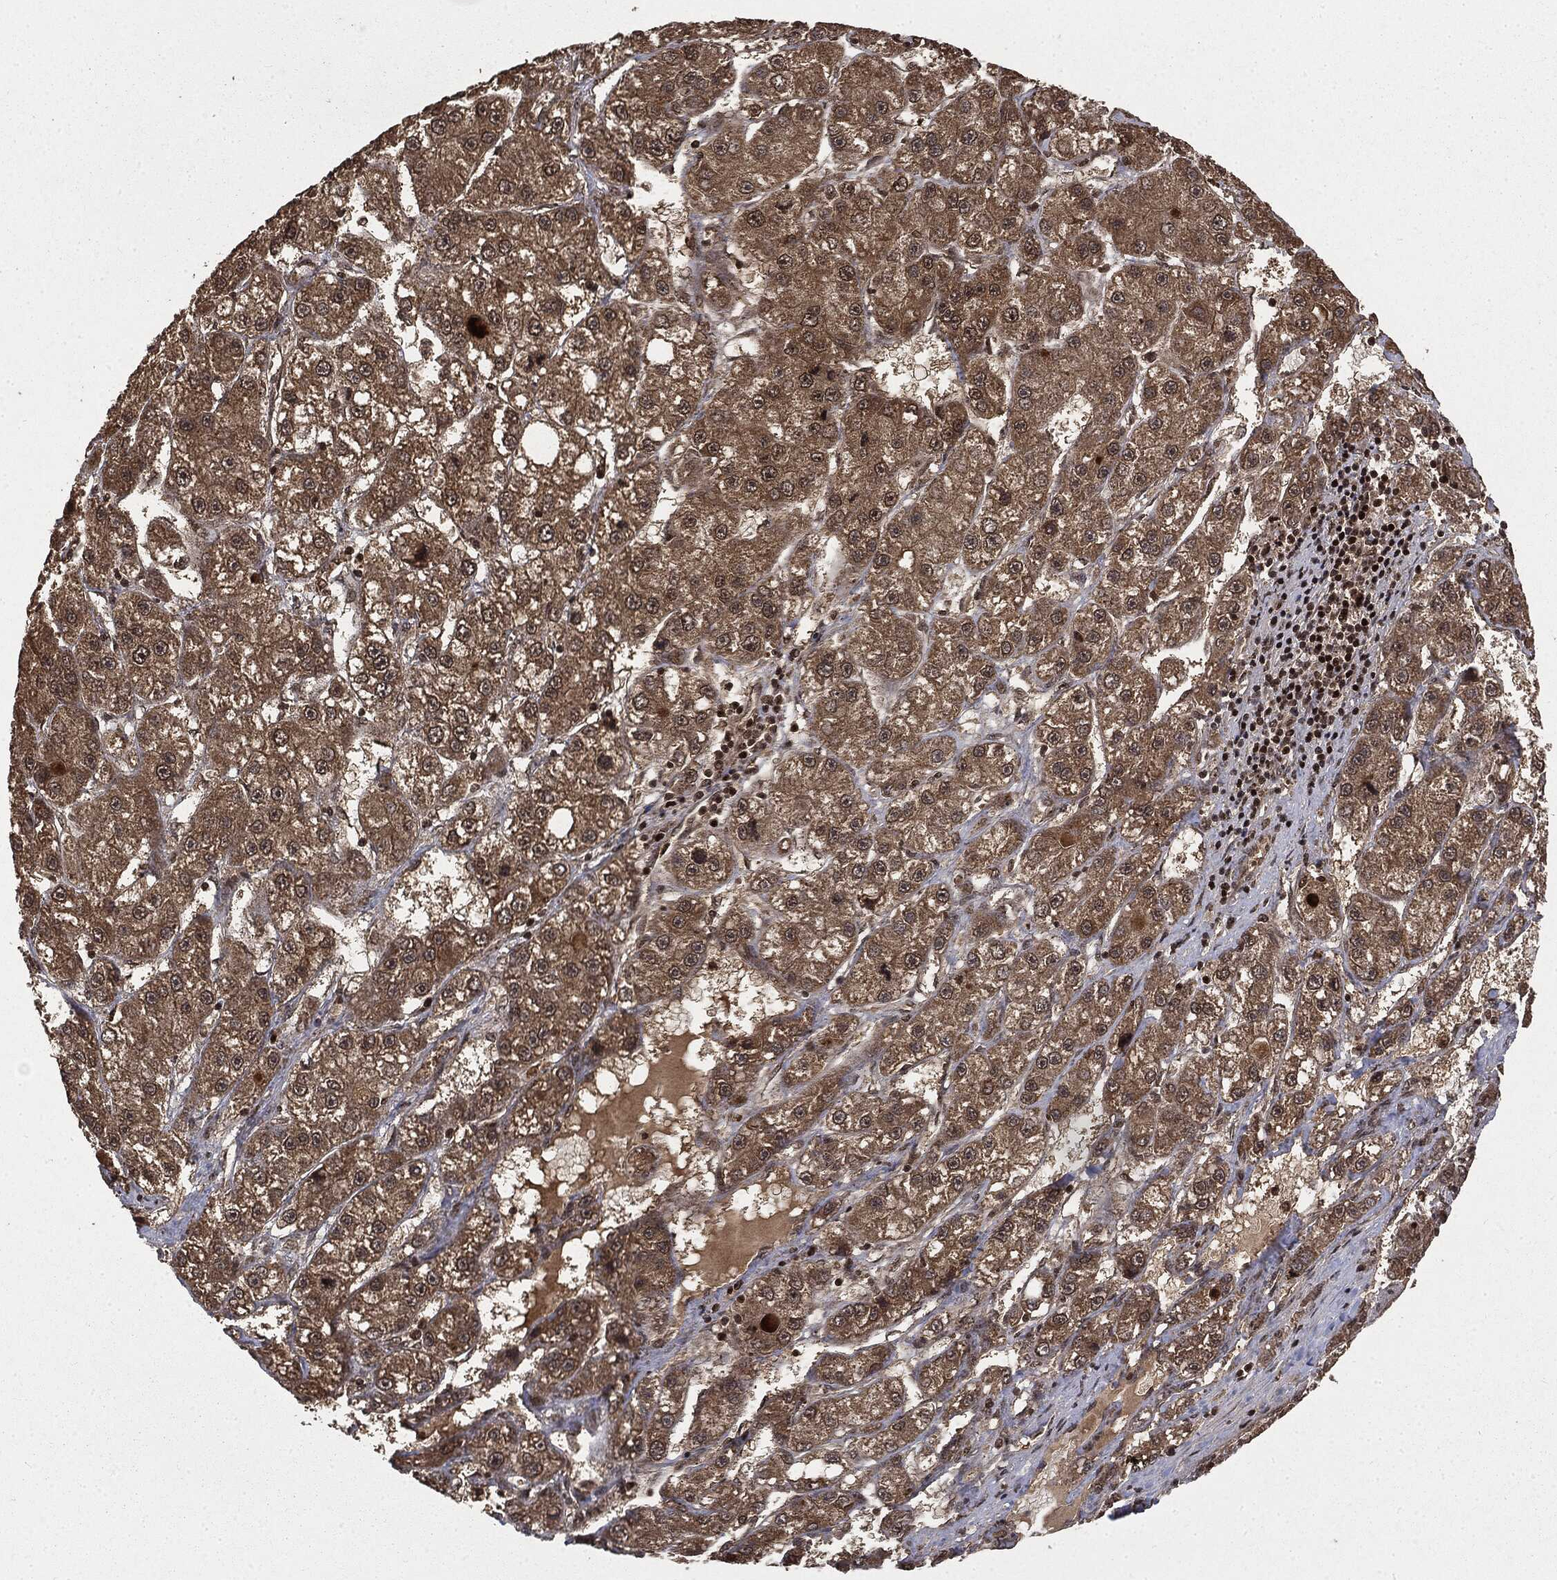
{"staining": {"intensity": "moderate", "quantity": ">75%", "location": "cytoplasmic/membranous"}, "tissue": "liver cancer", "cell_type": "Tumor cells", "image_type": "cancer", "snomed": [{"axis": "morphology", "description": "Carcinoma, Hepatocellular, NOS"}, {"axis": "topography", "description": "Liver"}], "caption": "Immunohistochemistry (IHC) (DAB (3,3'-diaminobenzidine)) staining of human liver cancer exhibits moderate cytoplasmic/membranous protein staining in about >75% of tumor cells.", "gene": "CTDP1", "patient": {"sex": "female", "age": 65}}